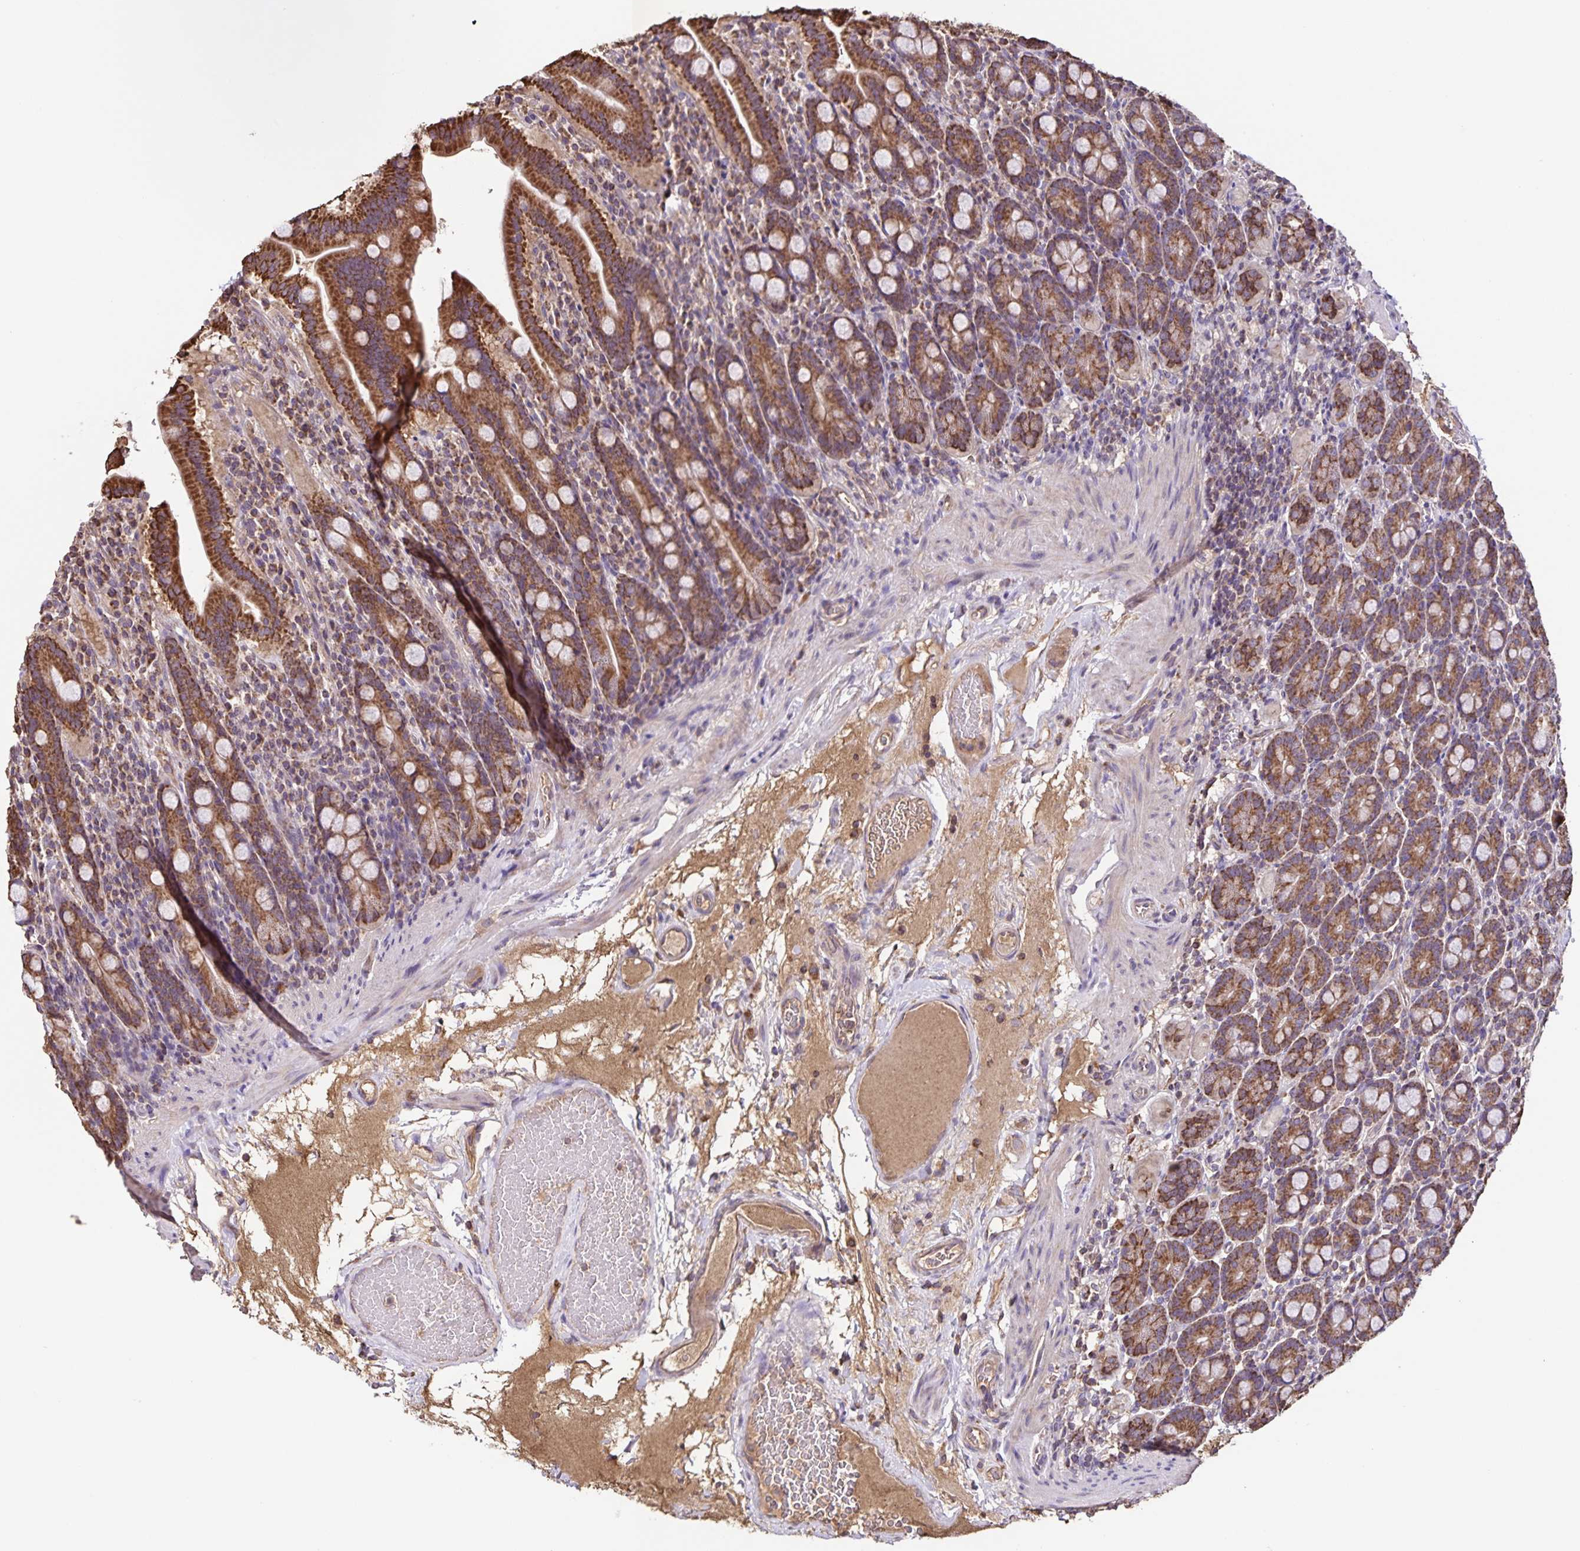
{"staining": {"intensity": "strong", "quantity": ">75%", "location": "cytoplasmic/membranous"}, "tissue": "small intestine", "cell_type": "Glandular cells", "image_type": "normal", "snomed": [{"axis": "morphology", "description": "Normal tissue, NOS"}, {"axis": "topography", "description": "Small intestine"}], "caption": "Immunohistochemical staining of unremarkable human small intestine demonstrates high levels of strong cytoplasmic/membranous positivity in approximately >75% of glandular cells.", "gene": "MAN1A1", "patient": {"sex": "male", "age": 26}}